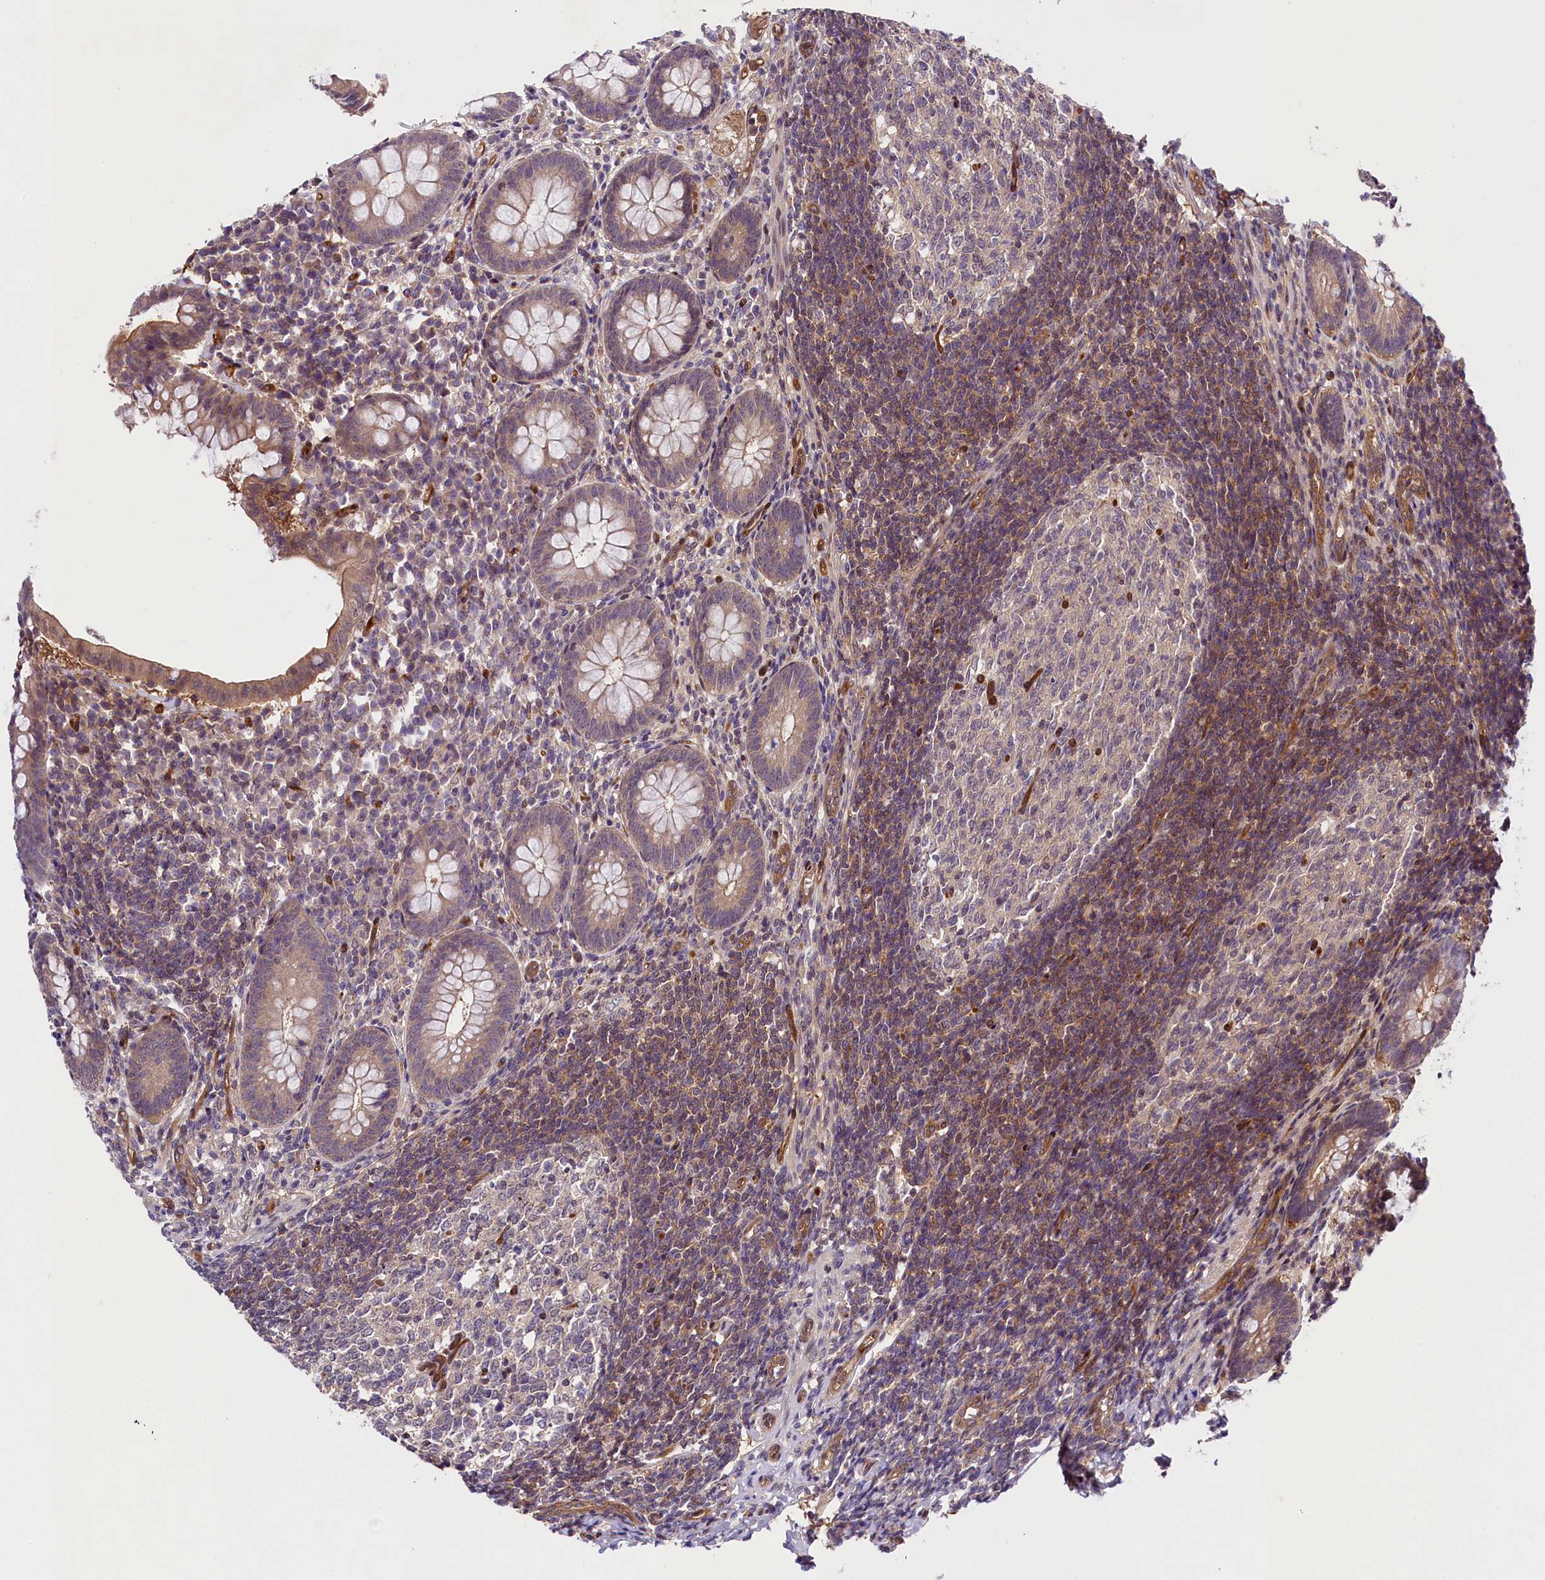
{"staining": {"intensity": "moderate", "quantity": ">75%", "location": "cytoplasmic/membranous"}, "tissue": "appendix", "cell_type": "Glandular cells", "image_type": "normal", "snomed": [{"axis": "morphology", "description": "Normal tissue, NOS"}, {"axis": "topography", "description": "Appendix"}], "caption": "Immunohistochemistry (IHC) image of benign appendix: human appendix stained using IHC shows medium levels of moderate protein expression localized specifically in the cytoplasmic/membranous of glandular cells, appearing as a cytoplasmic/membranous brown color.", "gene": "SNRK", "patient": {"sex": "female", "age": 33}}